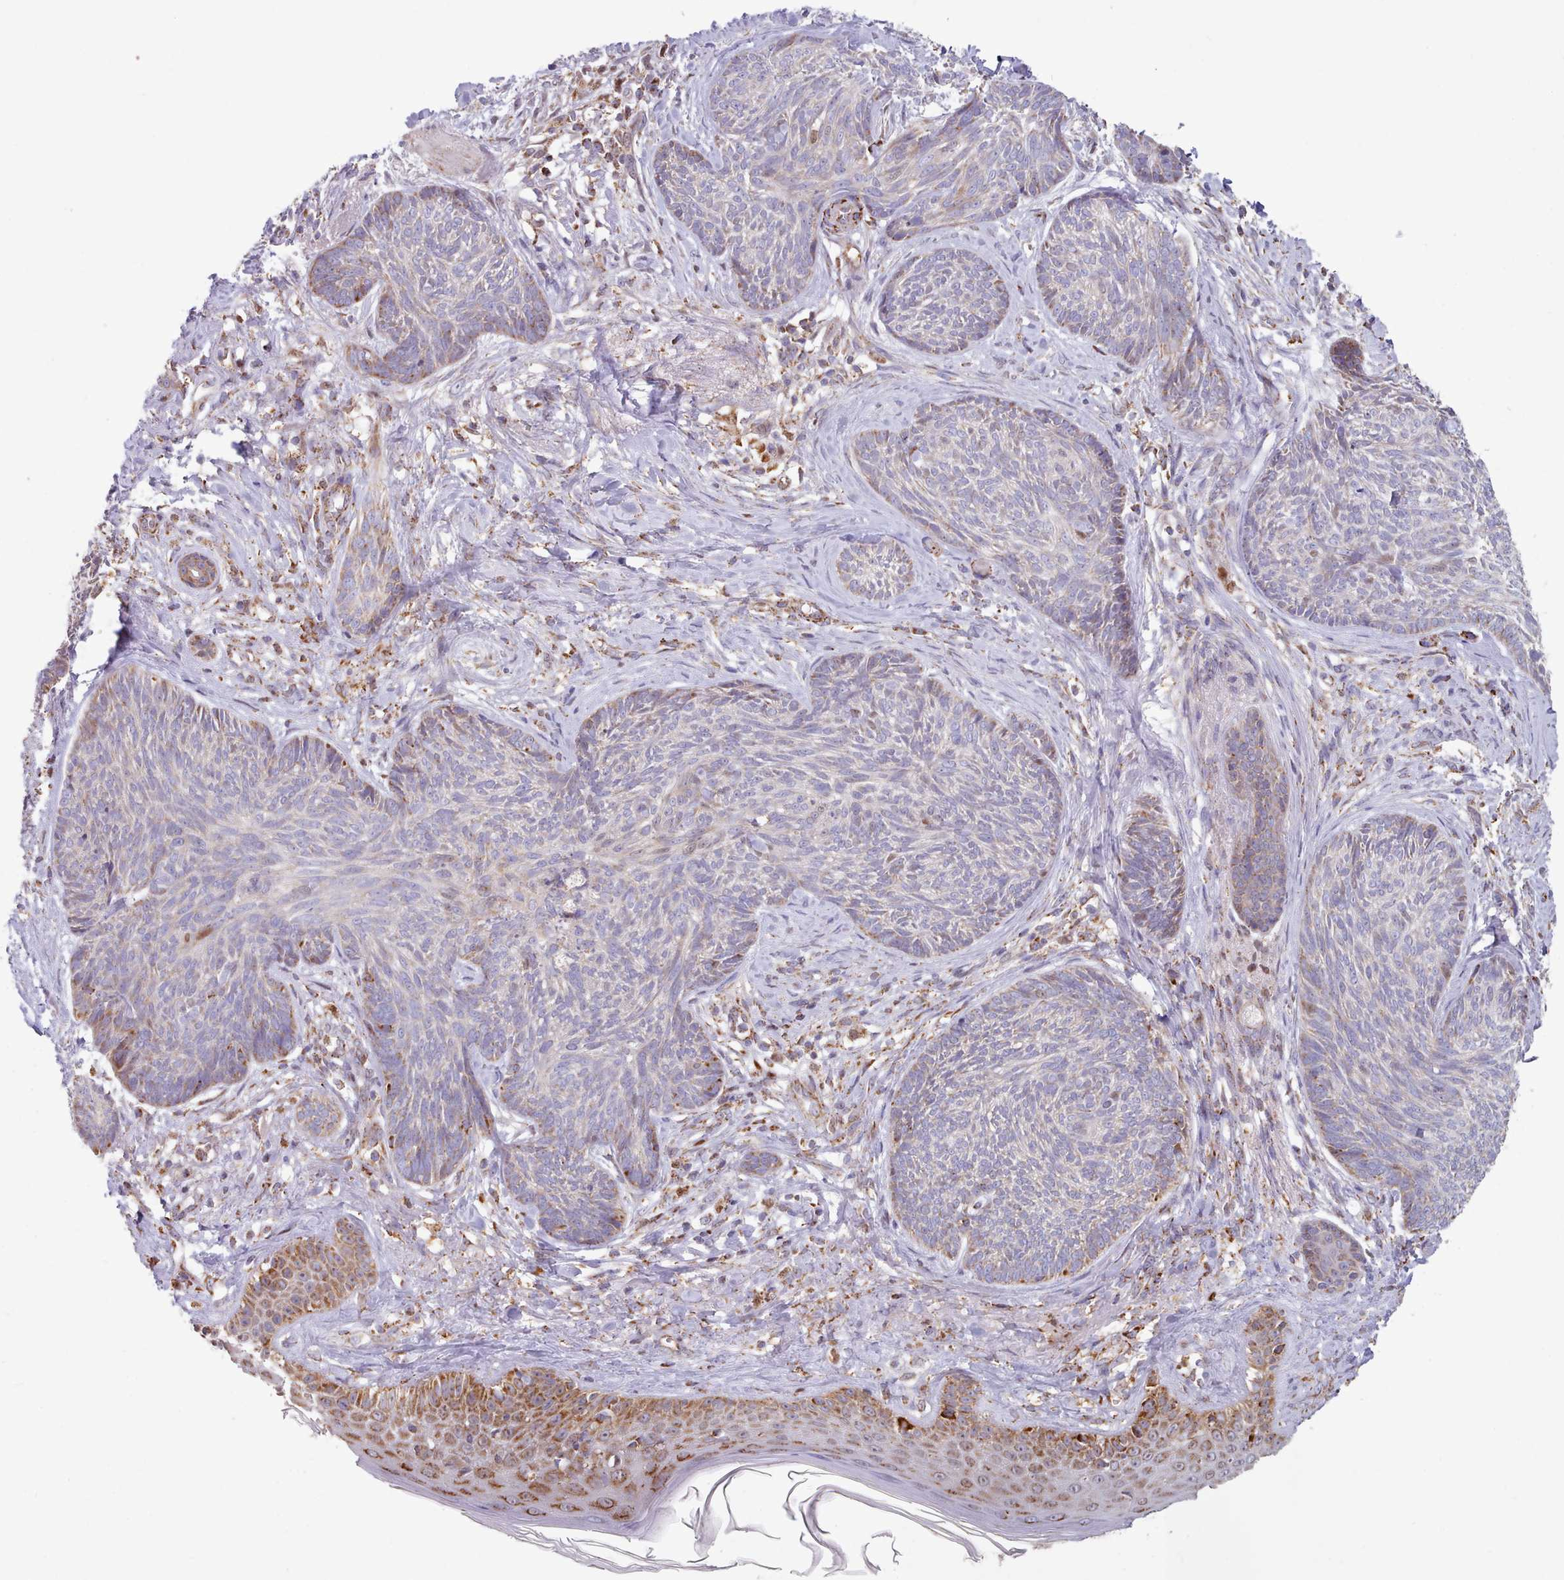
{"staining": {"intensity": "weak", "quantity": "<25%", "location": "cytoplasmic/membranous"}, "tissue": "skin cancer", "cell_type": "Tumor cells", "image_type": "cancer", "snomed": [{"axis": "morphology", "description": "Basal cell carcinoma"}, {"axis": "topography", "description": "Skin"}], "caption": "Skin cancer (basal cell carcinoma) stained for a protein using immunohistochemistry (IHC) displays no positivity tumor cells.", "gene": "HSDL2", "patient": {"sex": "male", "age": 73}}